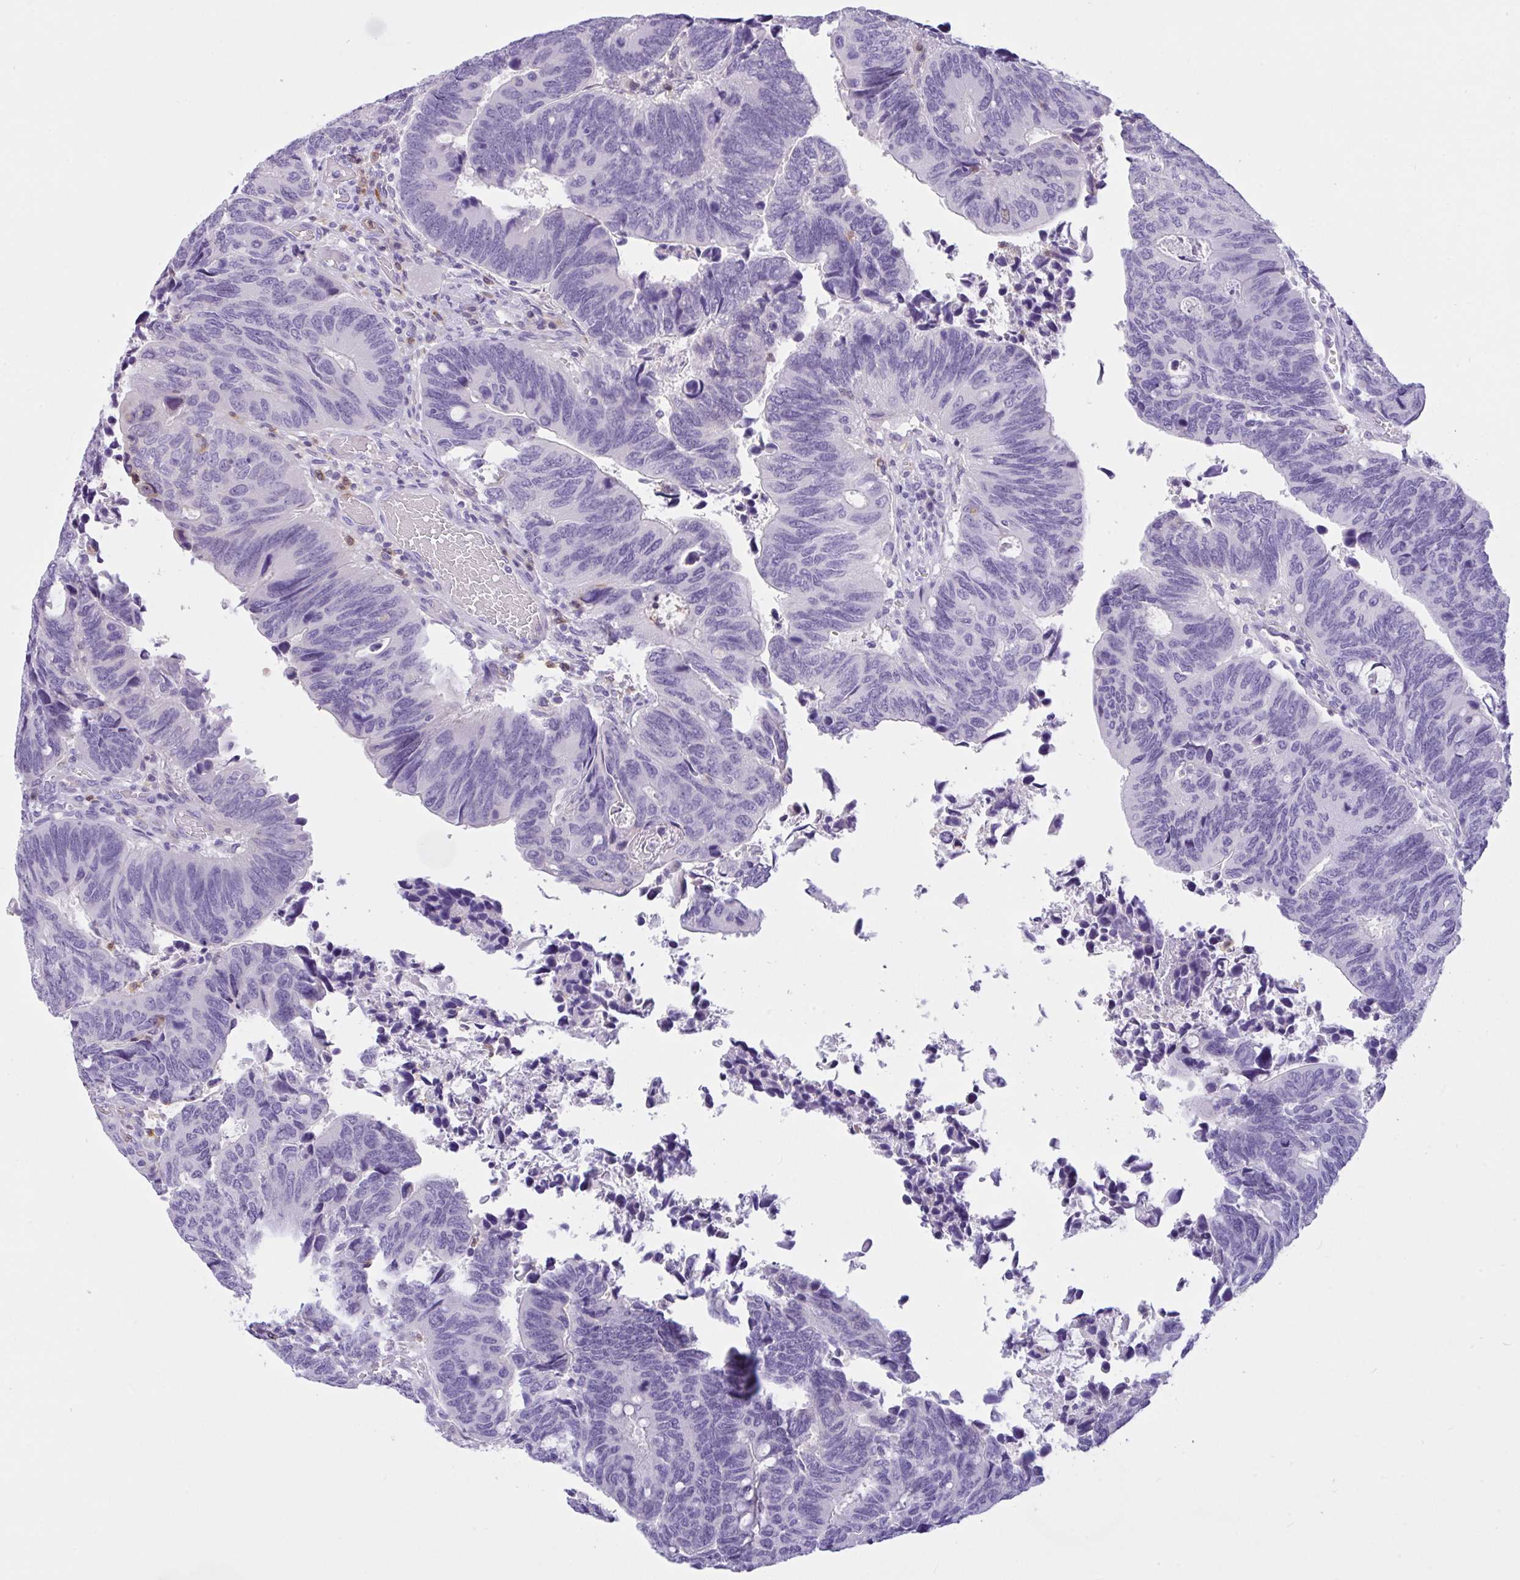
{"staining": {"intensity": "negative", "quantity": "none", "location": "none"}, "tissue": "colorectal cancer", "cell_type": "Tumor cells", "image_type": "cancer", "snomed": [{"axis": "morphology", "description": "Adenocarcinoma, NOS"}, {"axis": "topography", "description": "Colon"}], "caption": "Human colorectal cancer (adenocarcinoma) stained for a protein using IHC exhibits no expression in tumor cells.", "gene": "NCF1", "patient": {"sex": "male", "age": 87}}